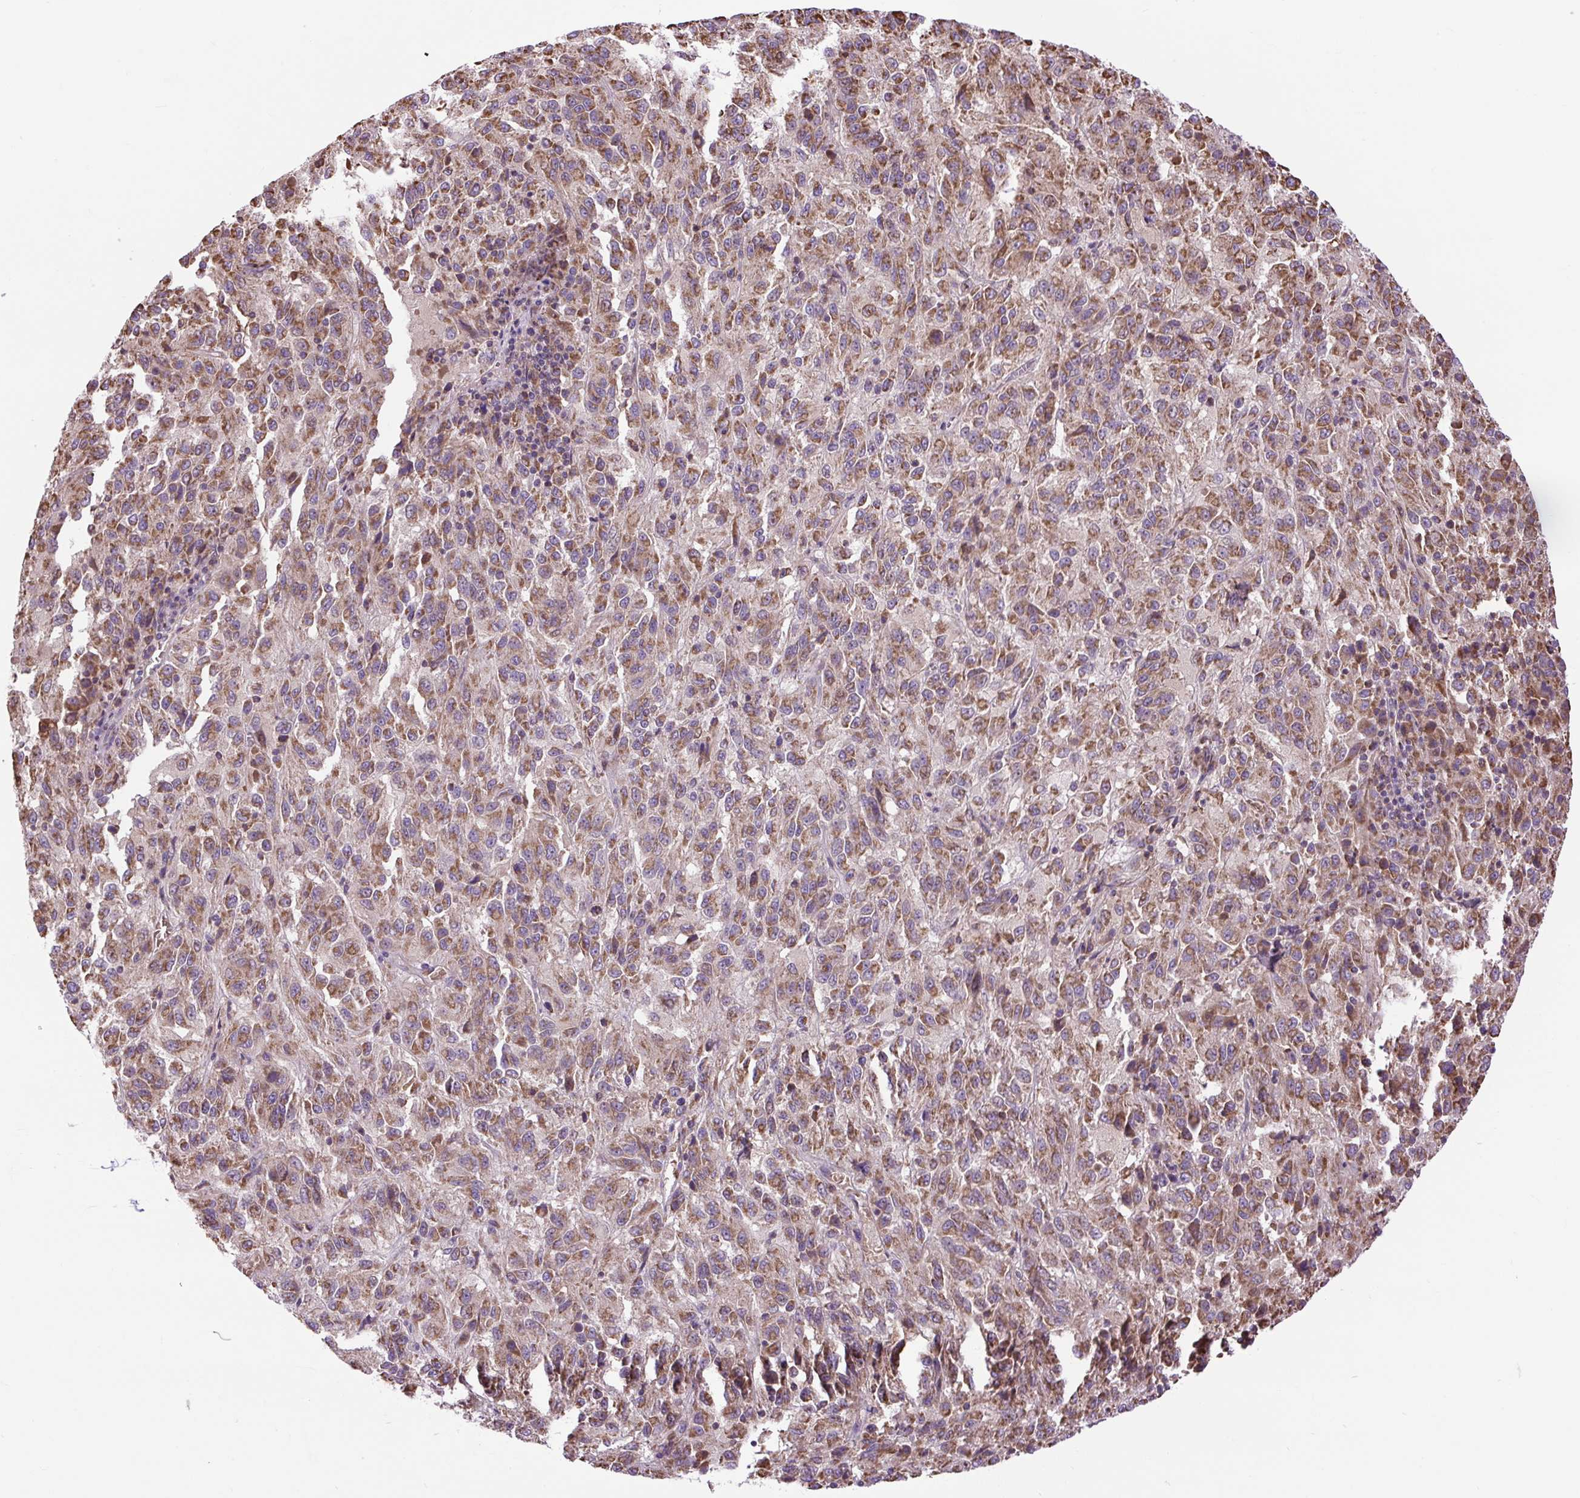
{"staining": {"intensity": "moderate", "quantity": ">75%", "location": "cytoplasmic/membranous"}, "tissue": "melanoma", "cell_type": "Tumor cells", "image_type": "cancer", "snomed": [{"axis": "morphology", "description": "Malignant melanoma, Metastatic site"}, {"axis": "topography", "description": "Lung"}], "caption": "The image reveals immunohistochemical staining of melanoma. There is moderate cytoplasmic/membranous staining is seen in approximately >75% of tumor cells.", "gene": "PLCG1", "patient": {"sex": "male", "age": 64}}